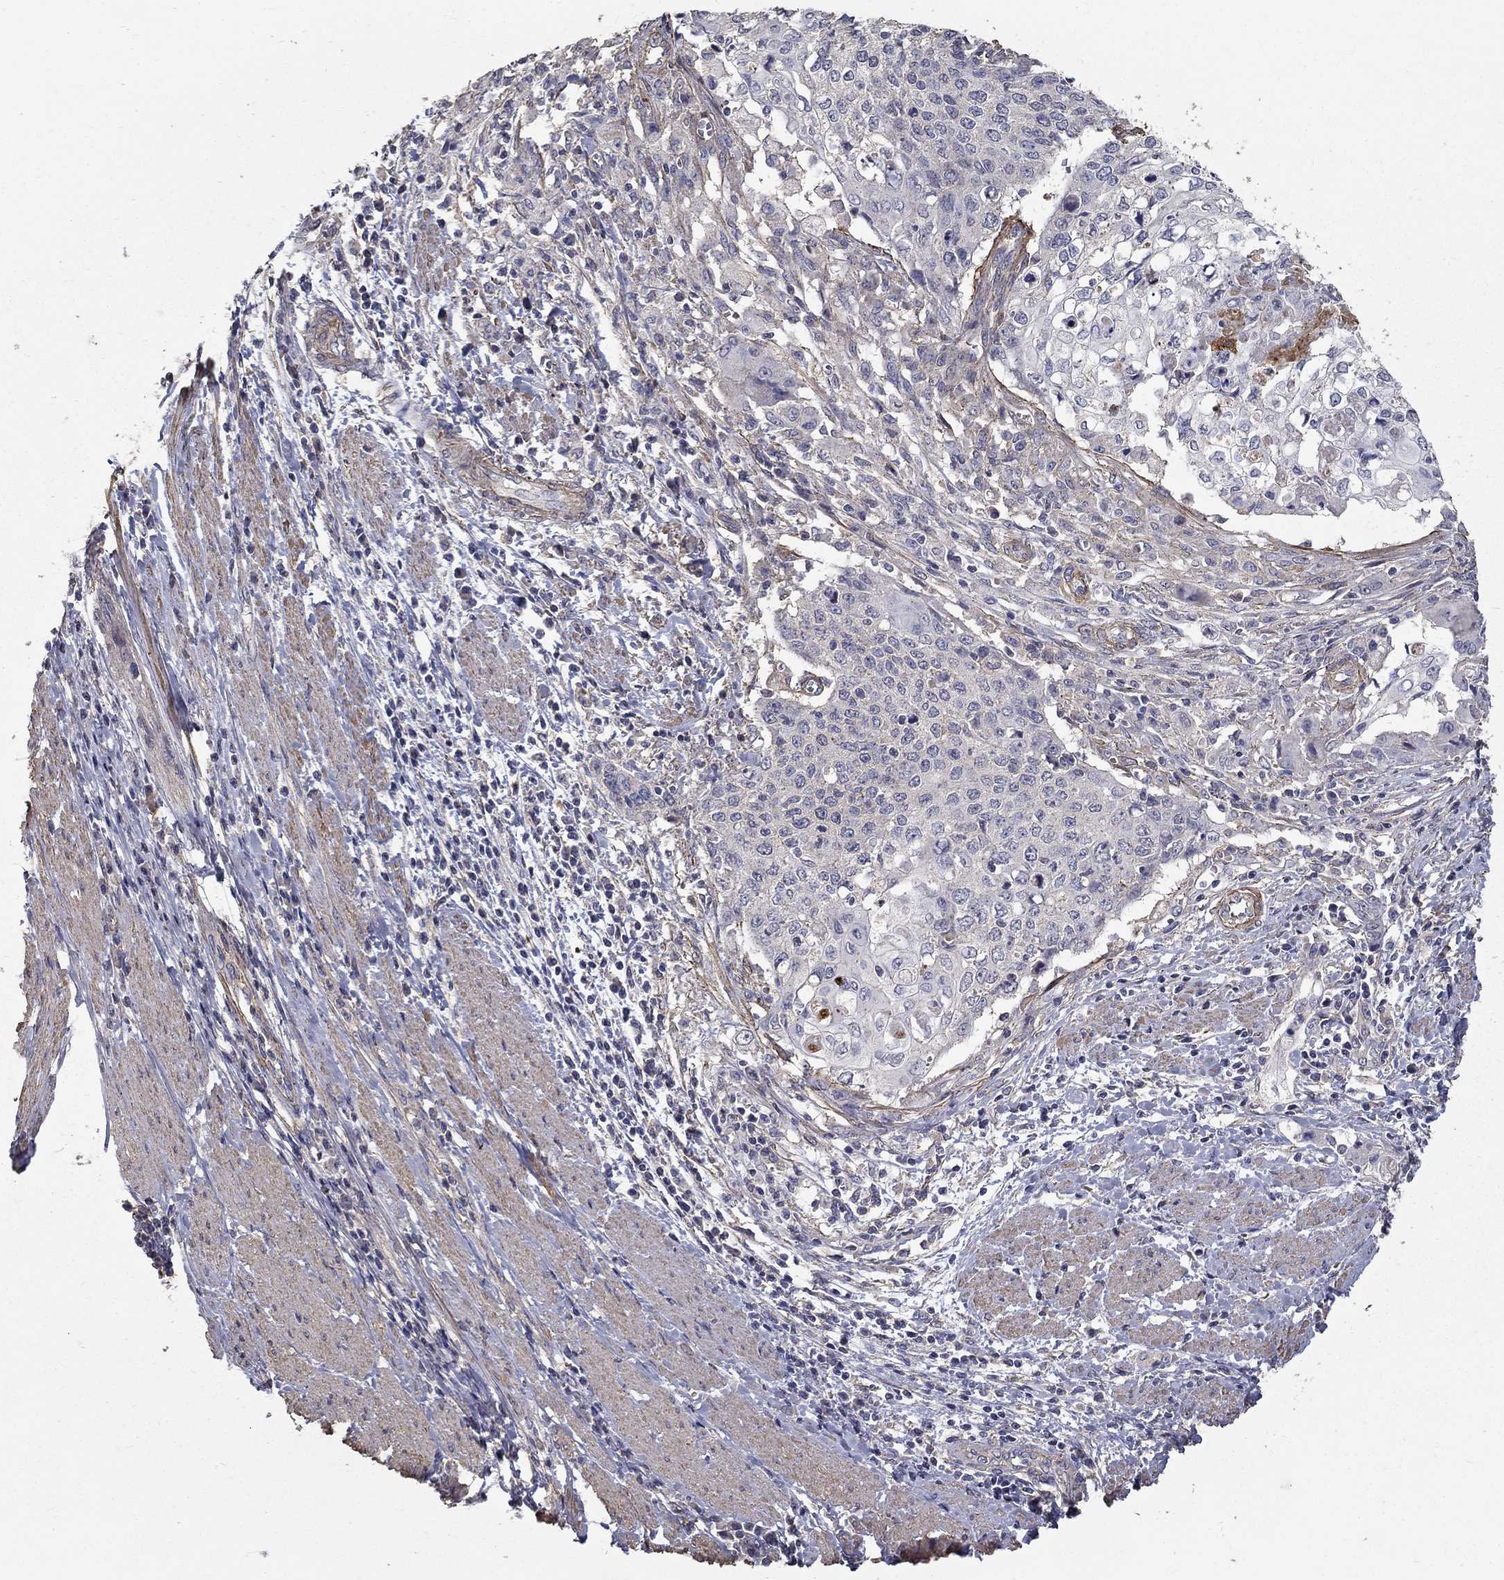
{"staining": {"intensity": "negative", "quantity": "none", "location": "none"}, "tissue": "cervical cancer", "cell_type": "Tumor cells", "image_type": "cancer", "snomed": [{"axis": "morphology", "description": "Squamous cell carcinoma, NOS"}, {"axis": "topography", "description": "Cervix"}], "caption": "Protein analysis of cervical cancer demonstrates no significant positivity in tumor cells. The staining is performed using DAB (3,3'-diaminobenzidine) brown chromogen with nuclei counter-stained in using hematoxylin.", "gene": "MPP2", "patient": {"sex": "female", "age": 39}}